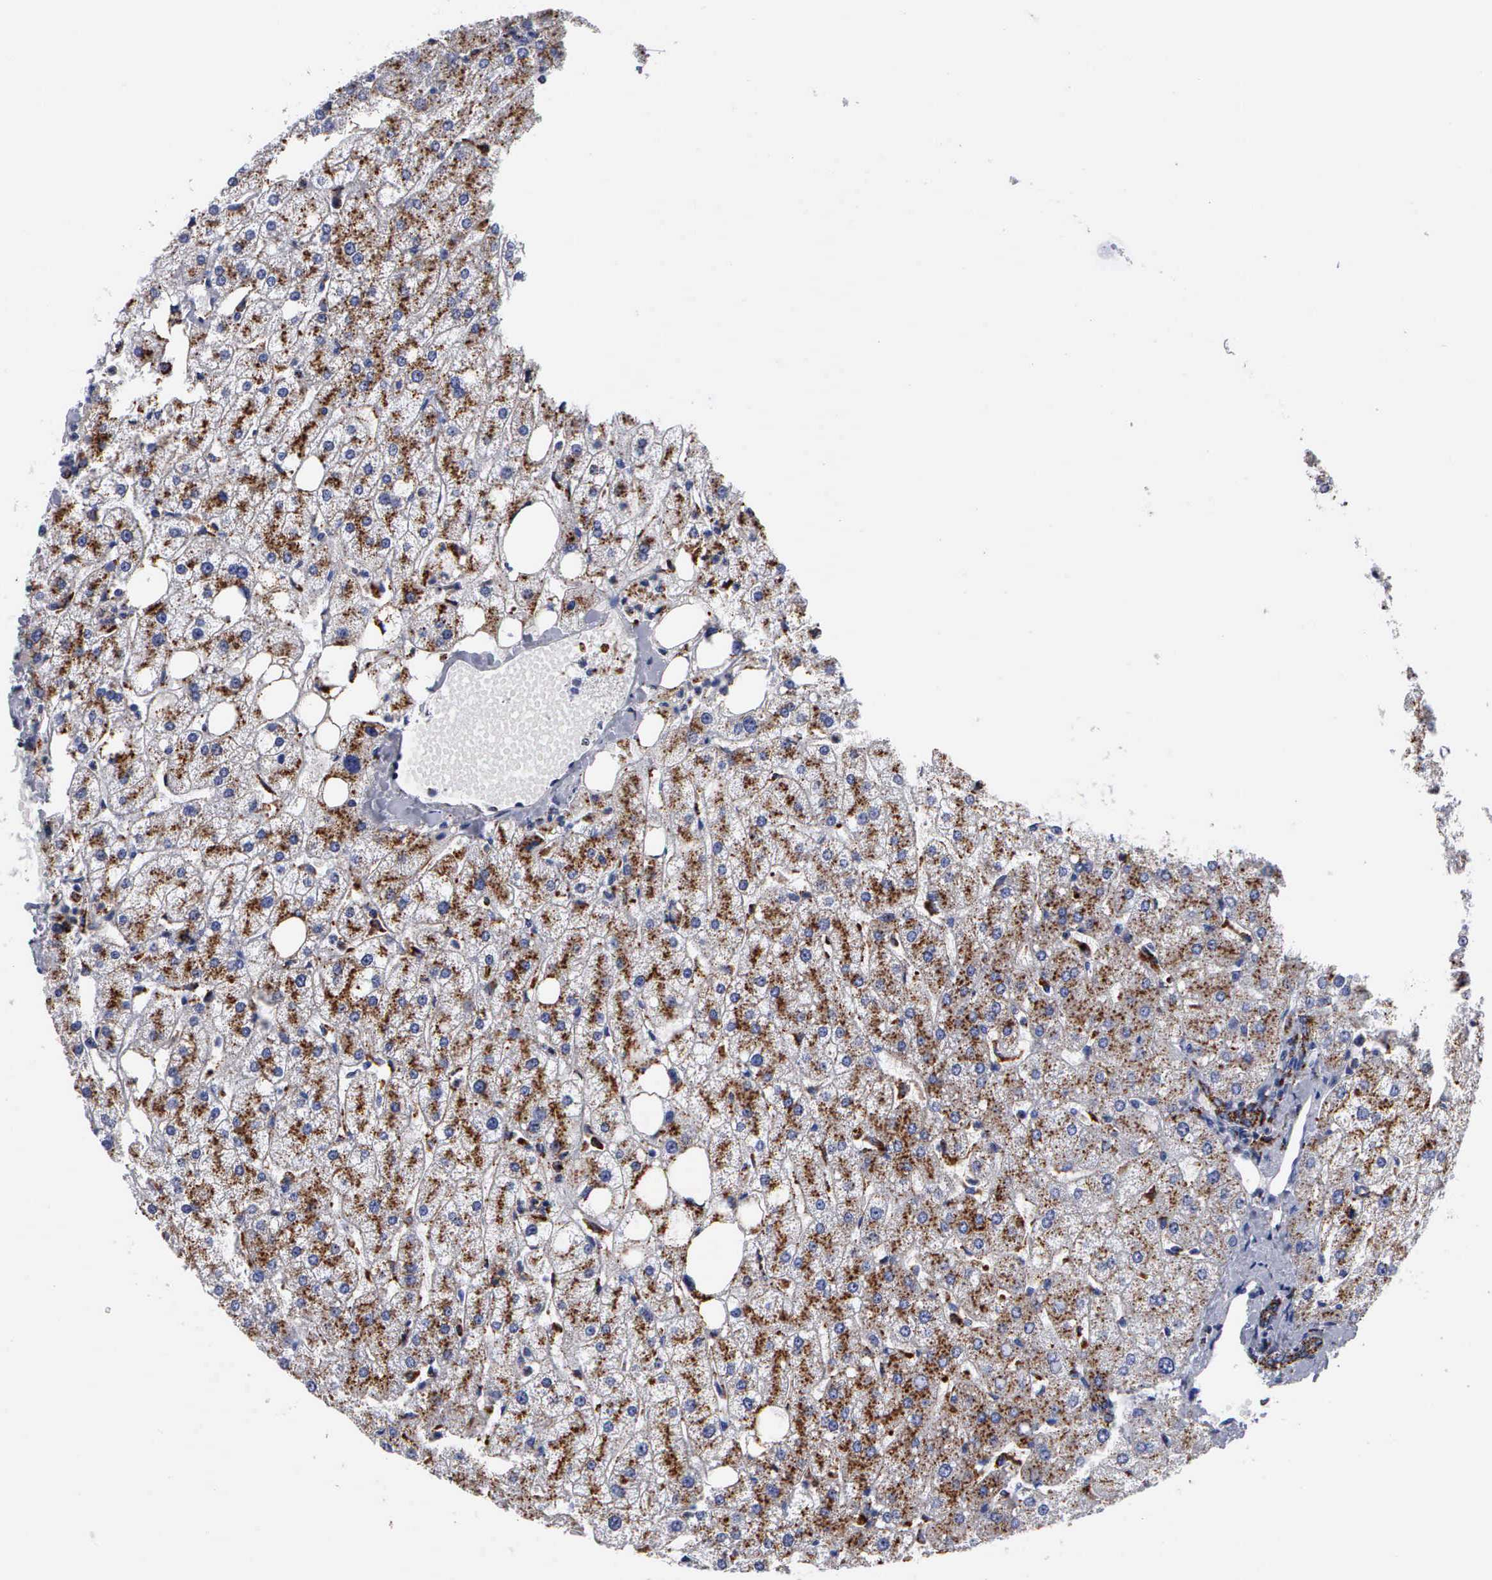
{"staining": {"intensity": "moderate", "quantity": ">75%", "location": "cytoplasmic/membranous"}, "tissue": "liver", "cell_type": "Cholangiocytes", "image_type": "normal", "snomed": [{"axis": "morphology", "description": "Normal tissue, NOS"}, {"axis": "topography", "description": "Liver"}], "caption": "Protein expression analysis of unremarkable human liver reveals moderate cytoplasmic/membranous staining in about >75% of cholangiocytes.", "gene": "CTSH", "patient": {"sex": "male", "age": 35}}